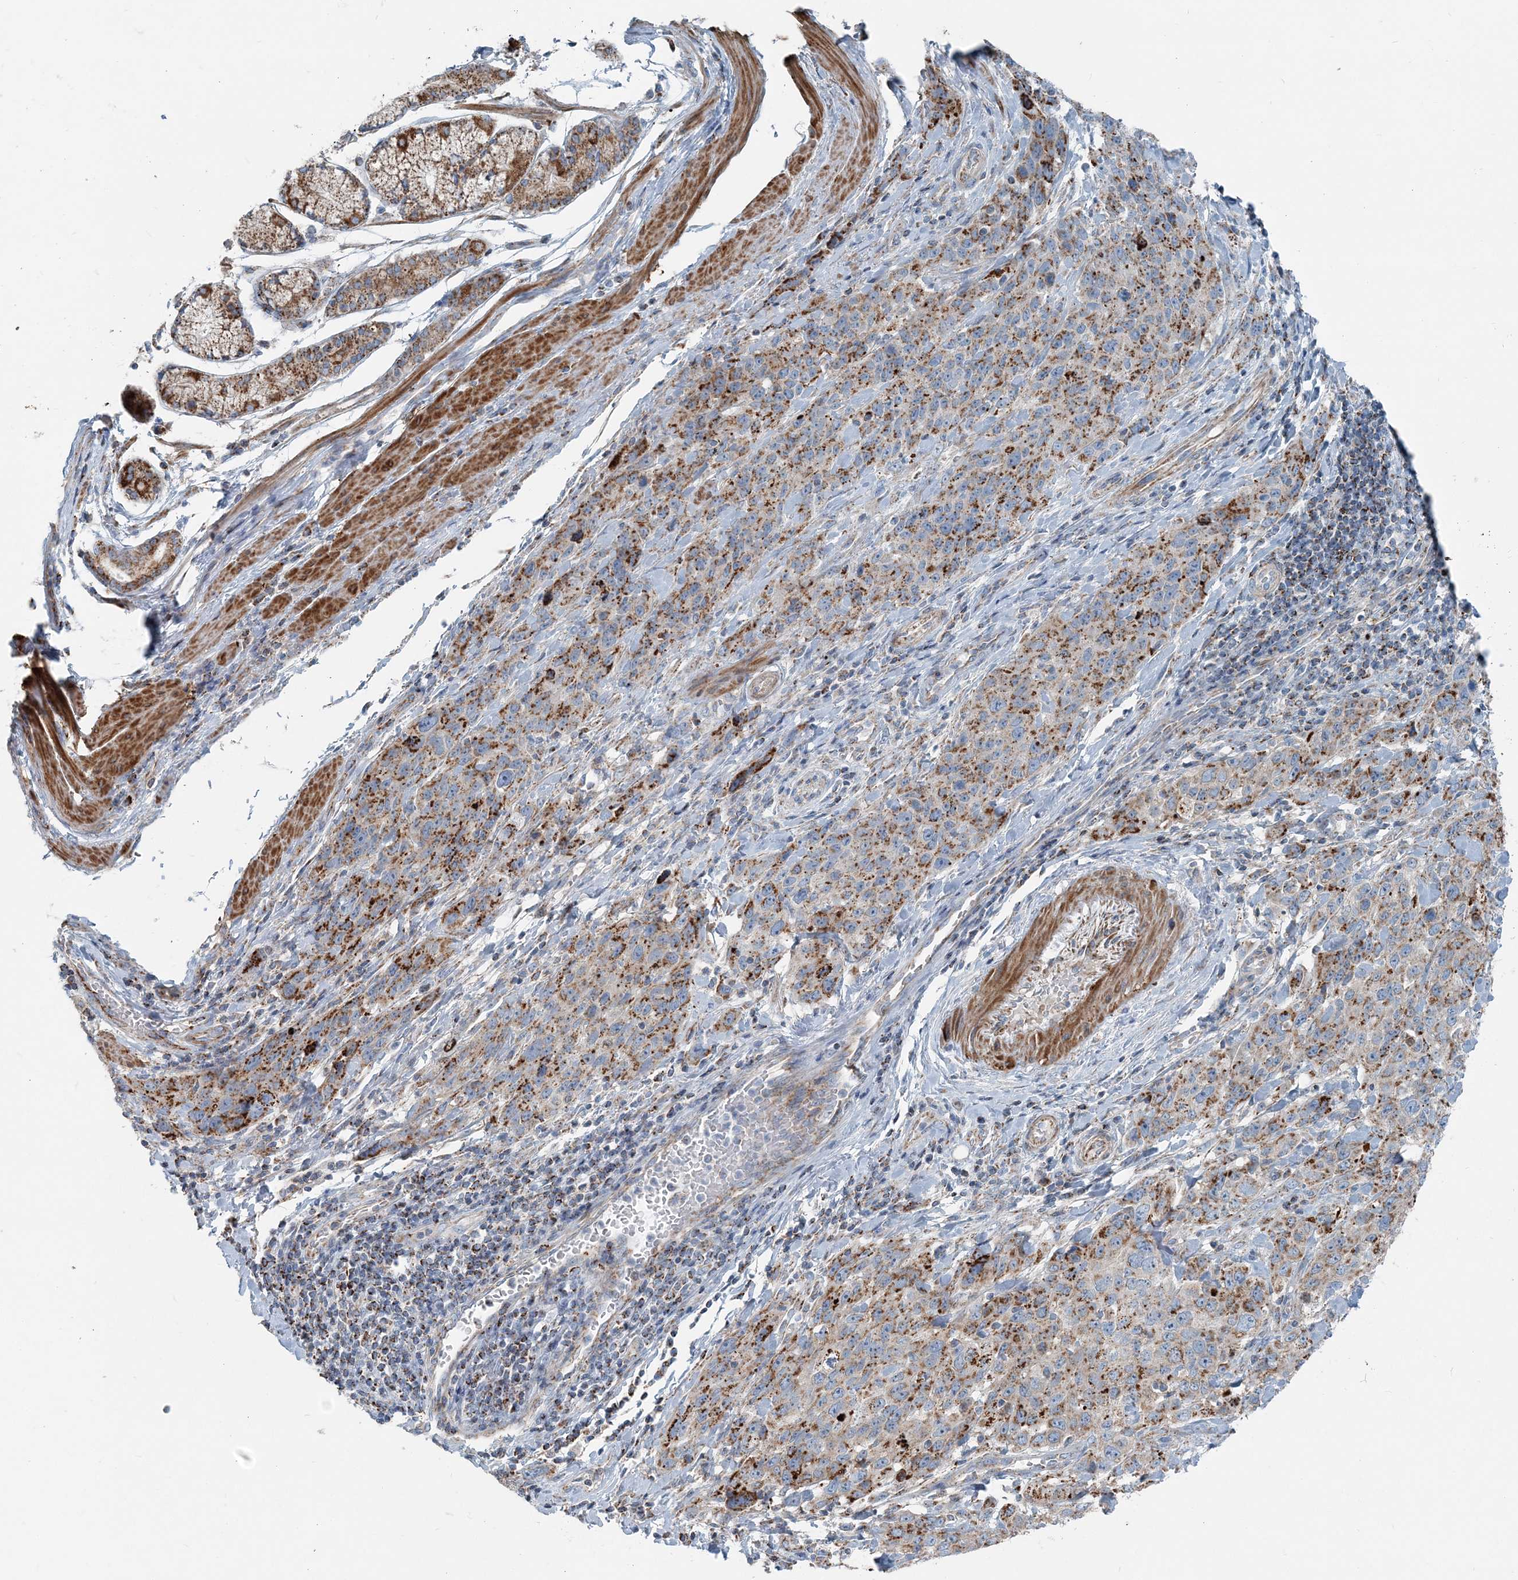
{"staining": {"intensity": "strong", "quantity": ">75%", "location": "cytoplasmic/membranous"}, "tissue": "stomach cancer", "cell_type": "Tumor cells", "image_type": "cancer", "snomed": [{"axis": "morphology", "description": "Normal tissue, NOS"}, {"axis": "morphology", "description": "Adenocarcinoma, NOS"}, {"axis": "topography", "description": "Lymph node"}, {"axis": "topography", "description": "Stomach"}], "caption": "This is an image of immunohistochemistry staining of stomach cancer (adenocarcinoma), which shows strong staining in the cytoplasmic/membranous of tumor cells.", "gene": "INTU", "patient": {"sex": "male", "age": 48}}